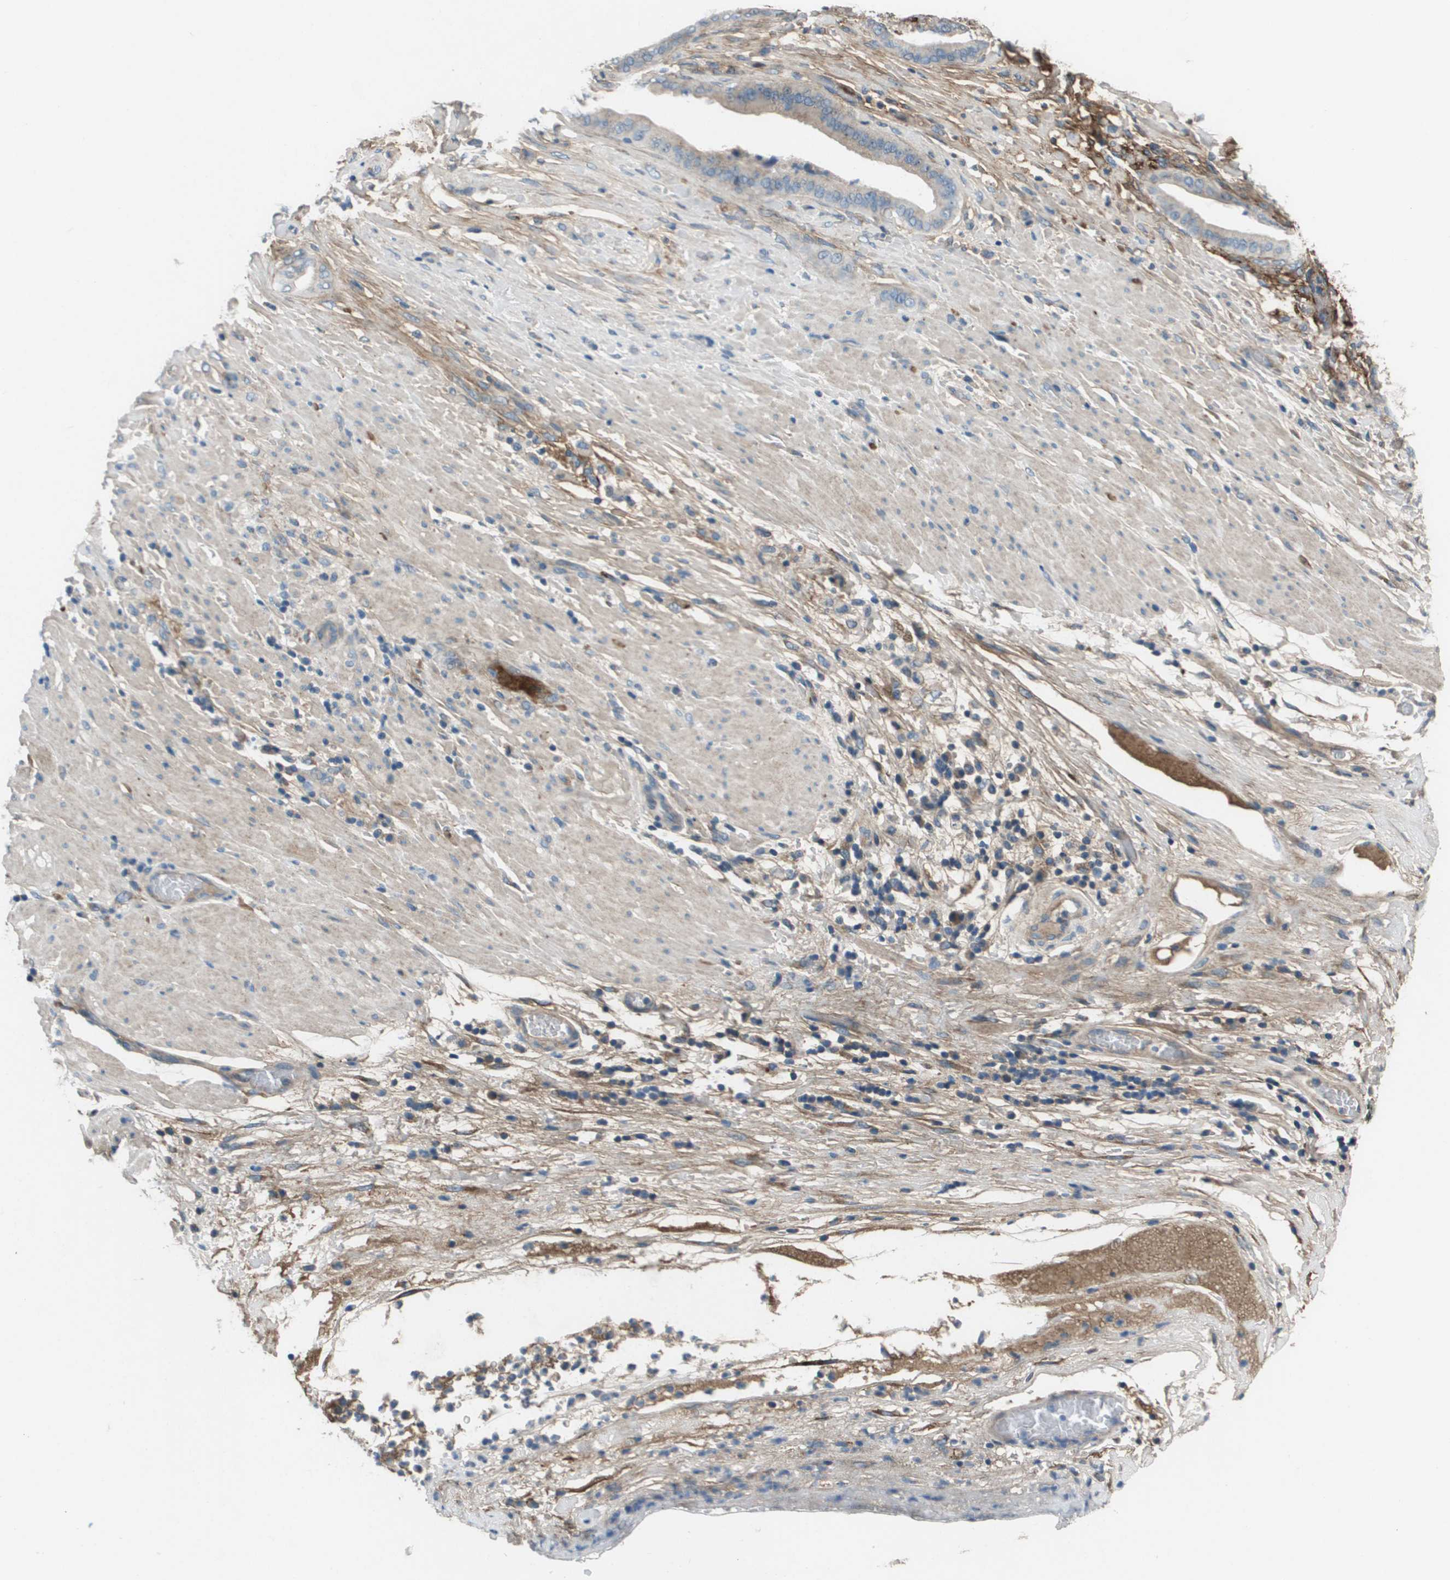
{"staining": {"intensity": "weak", "quantity": "<25%", "location": "cytoplasmic/membranous"}, "tissue": "pancreatic cancer", "cell_type": "Tumor cells", "image_type": "cancer", "snomed": [{"axis": "morphology", "description": "Adenocarcinoma, NOS"}, {"axis": "topography", "description": "Pancreas"}], "caption": "Immunohistochemistry image of adenocarcinoma (pancreatic) stained for a protein (brown), which reveals no expression in tumor cells.", "gene": "PCOLCE", "patient": {"sex": "male", "age": 63}}